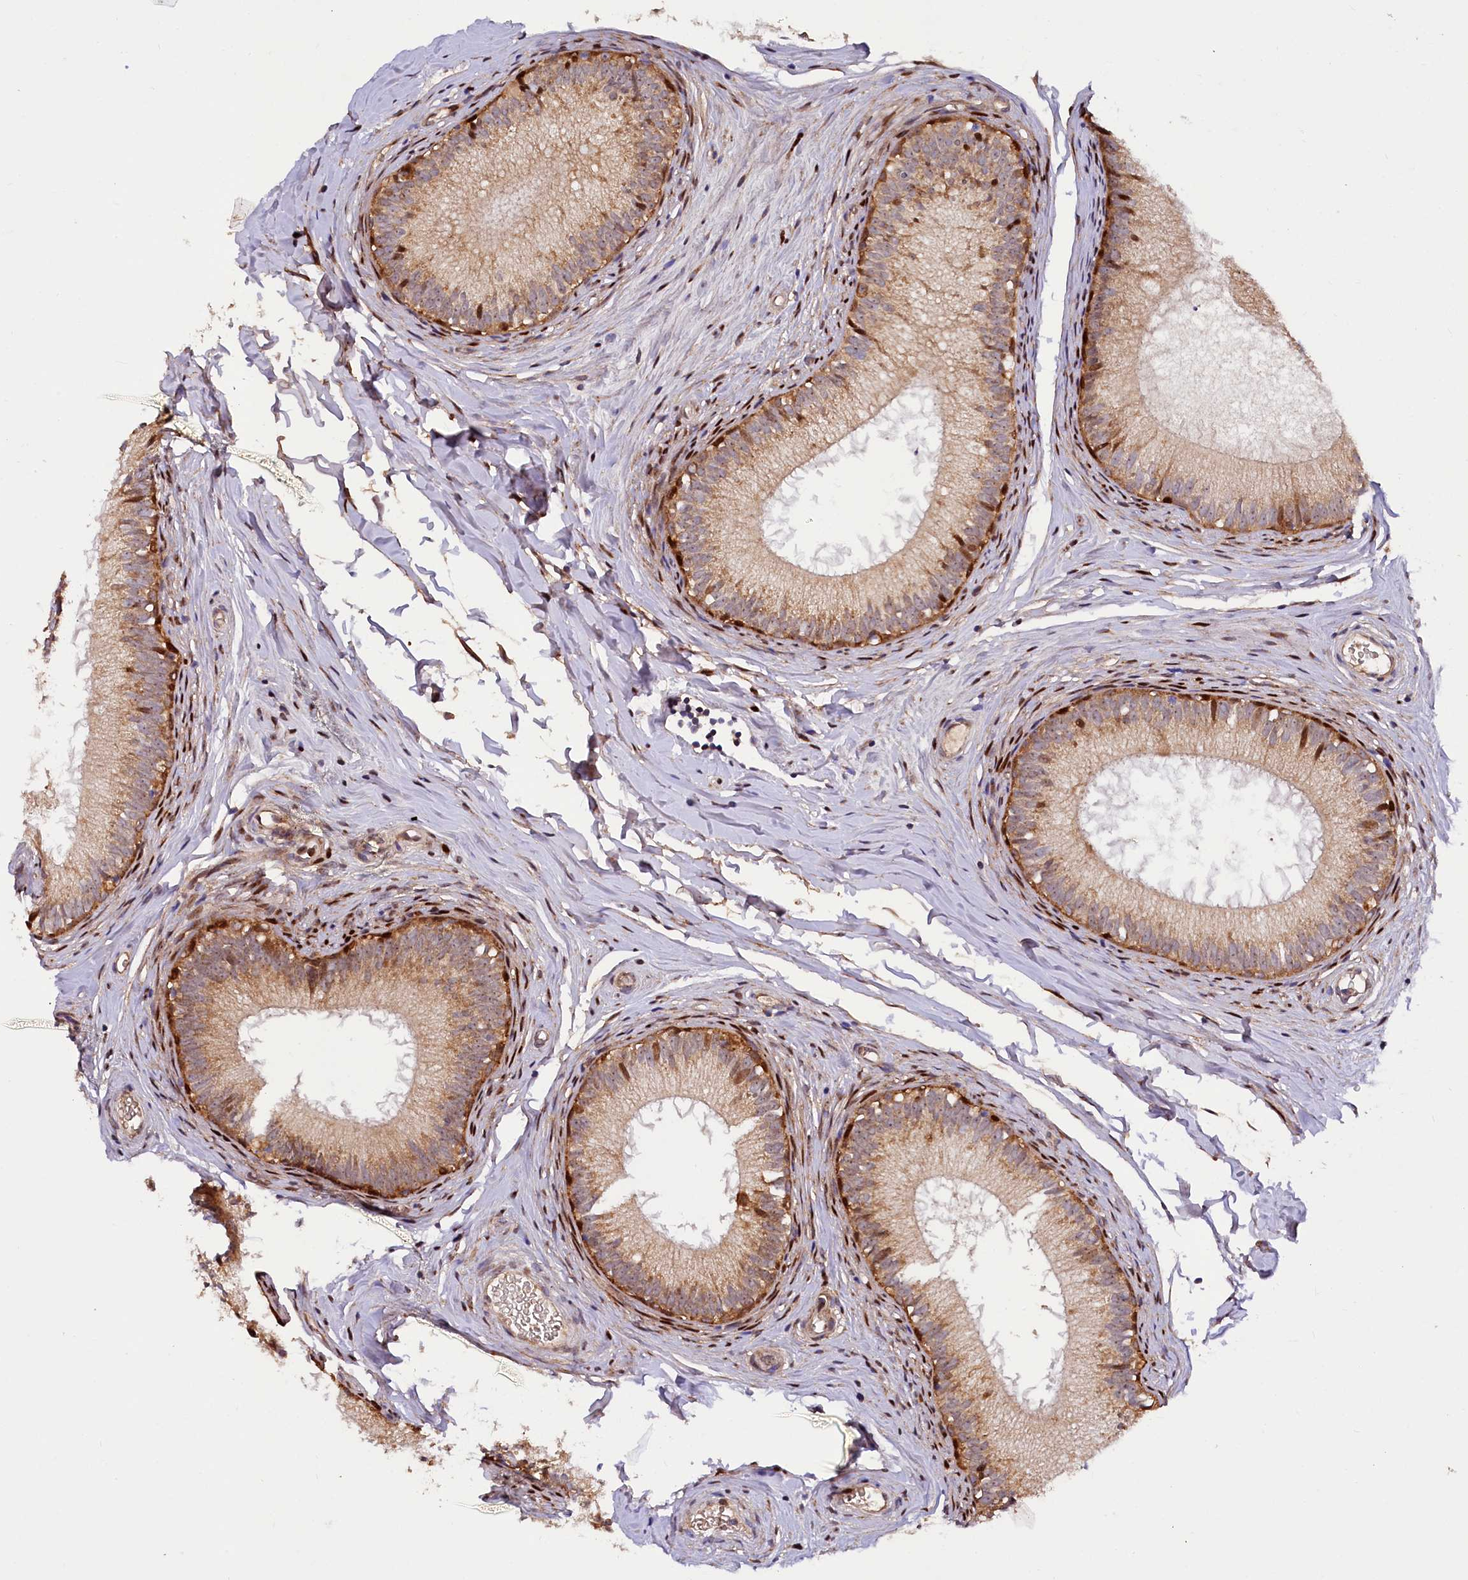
{"staining": {"intensity": "moderate", "quantity": ">75%", "location": "cytoplasmic/membranous"}, "tissue": "epididymis", "cell_type": "Glandular cells", "image_type": "normal", "snomed": [{"axis": "morphology", "description": "Normal tissue, NOS"}, {"axis": "topography", "description": "Epididymis"}], "caption": "A micrograph showing moderate cytoplasmic/membranous expression in approximately >75% of glandular cells in normal epididymis, as visualized by brown immunohistochemical staining.", "gene": "PDZRN3", "patient": {"sex": "male", "age": 34}}